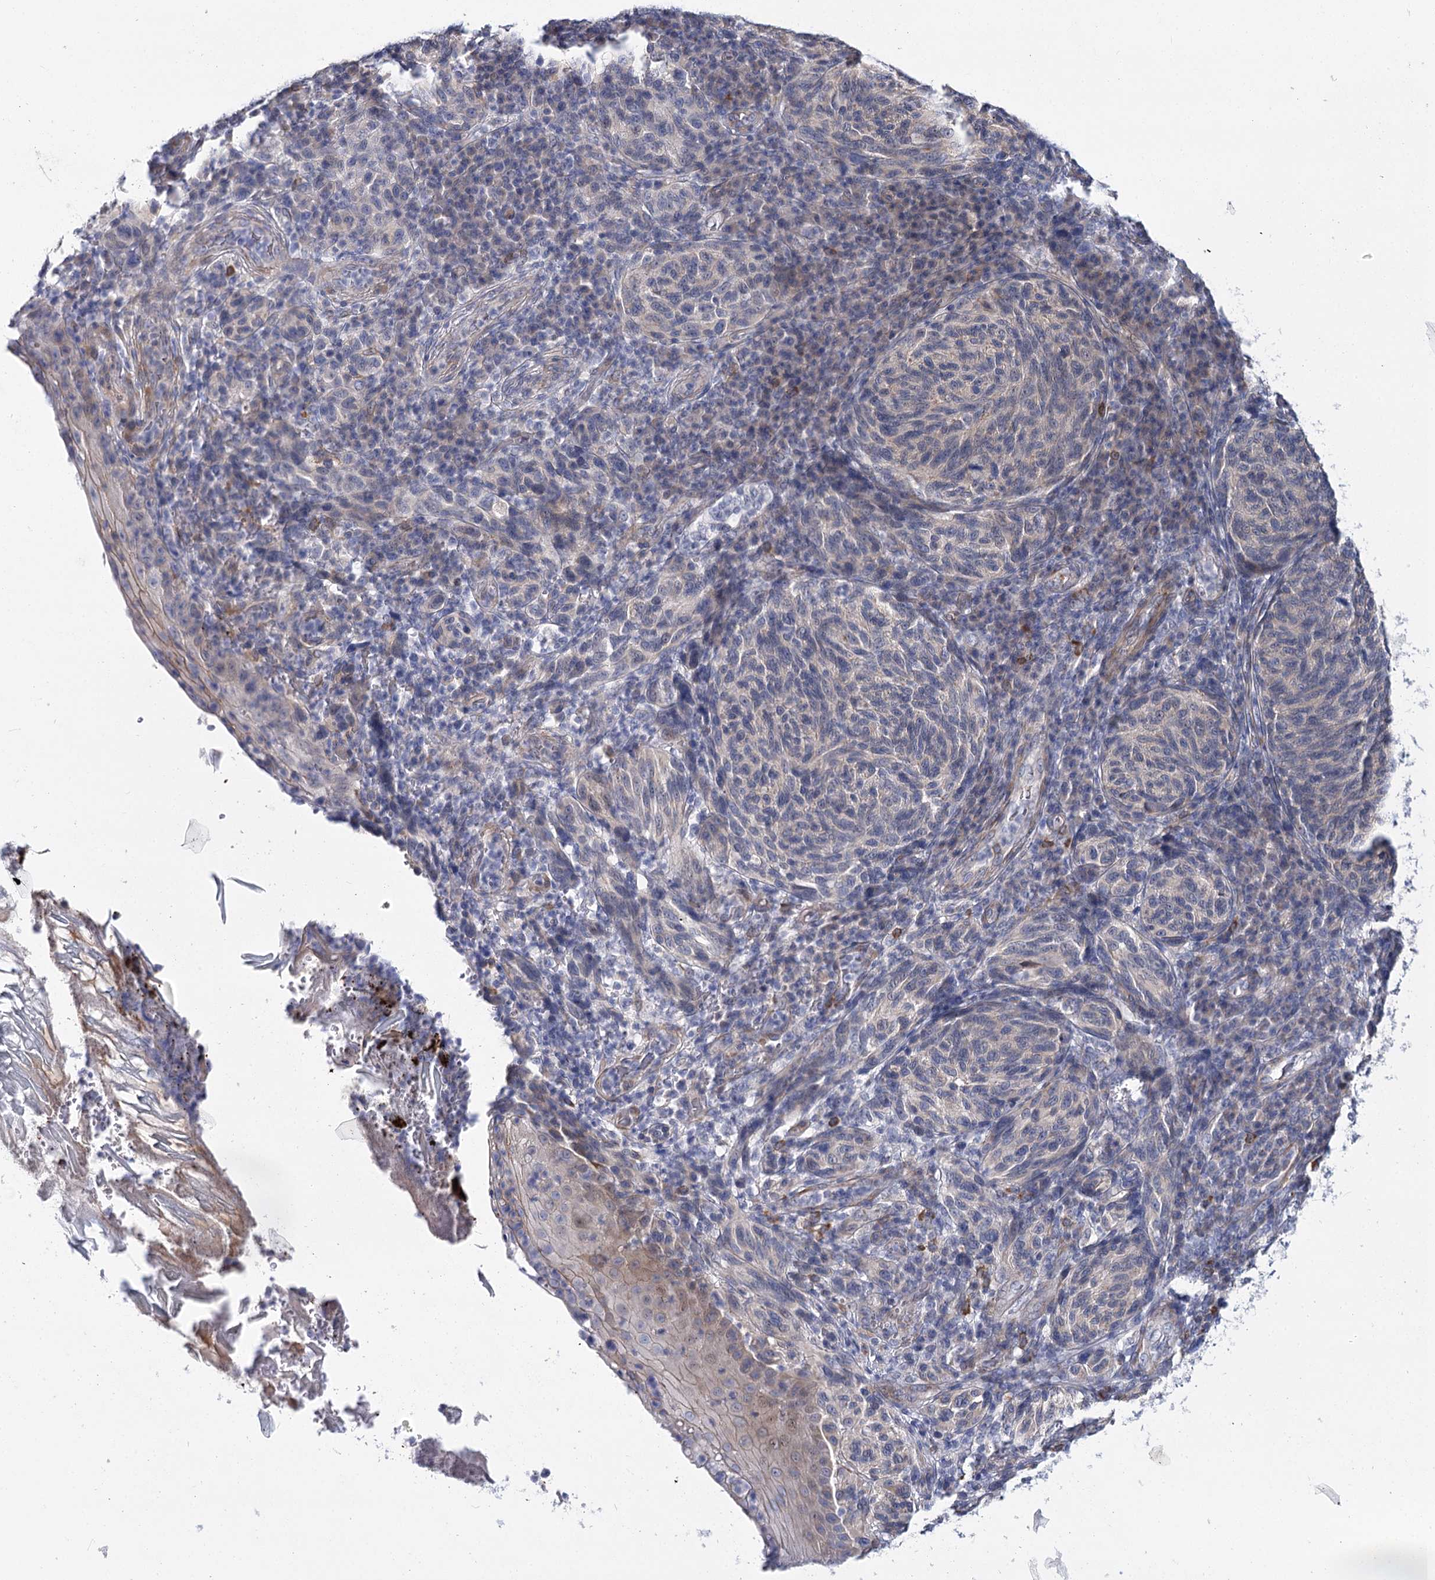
{"staining": {"intensity": "negative", "quantity": "none", "location": "none"}, "tissue": "melanoma", "cell_type": "Tumor cells", "image_type": "cancer", "snomed": [{"axis": "morphology", "description": "Malignant melanoma, NOS"}, {"axis": "topography", "description": "Skin"}], "caption": "An immunohistochemistry (IHC) histopathology image of melanoma is shown. There is no staining in tumor cells of melanoma.", "gene": "TEX12", "patient": {"sex": "female", "age": 73}}